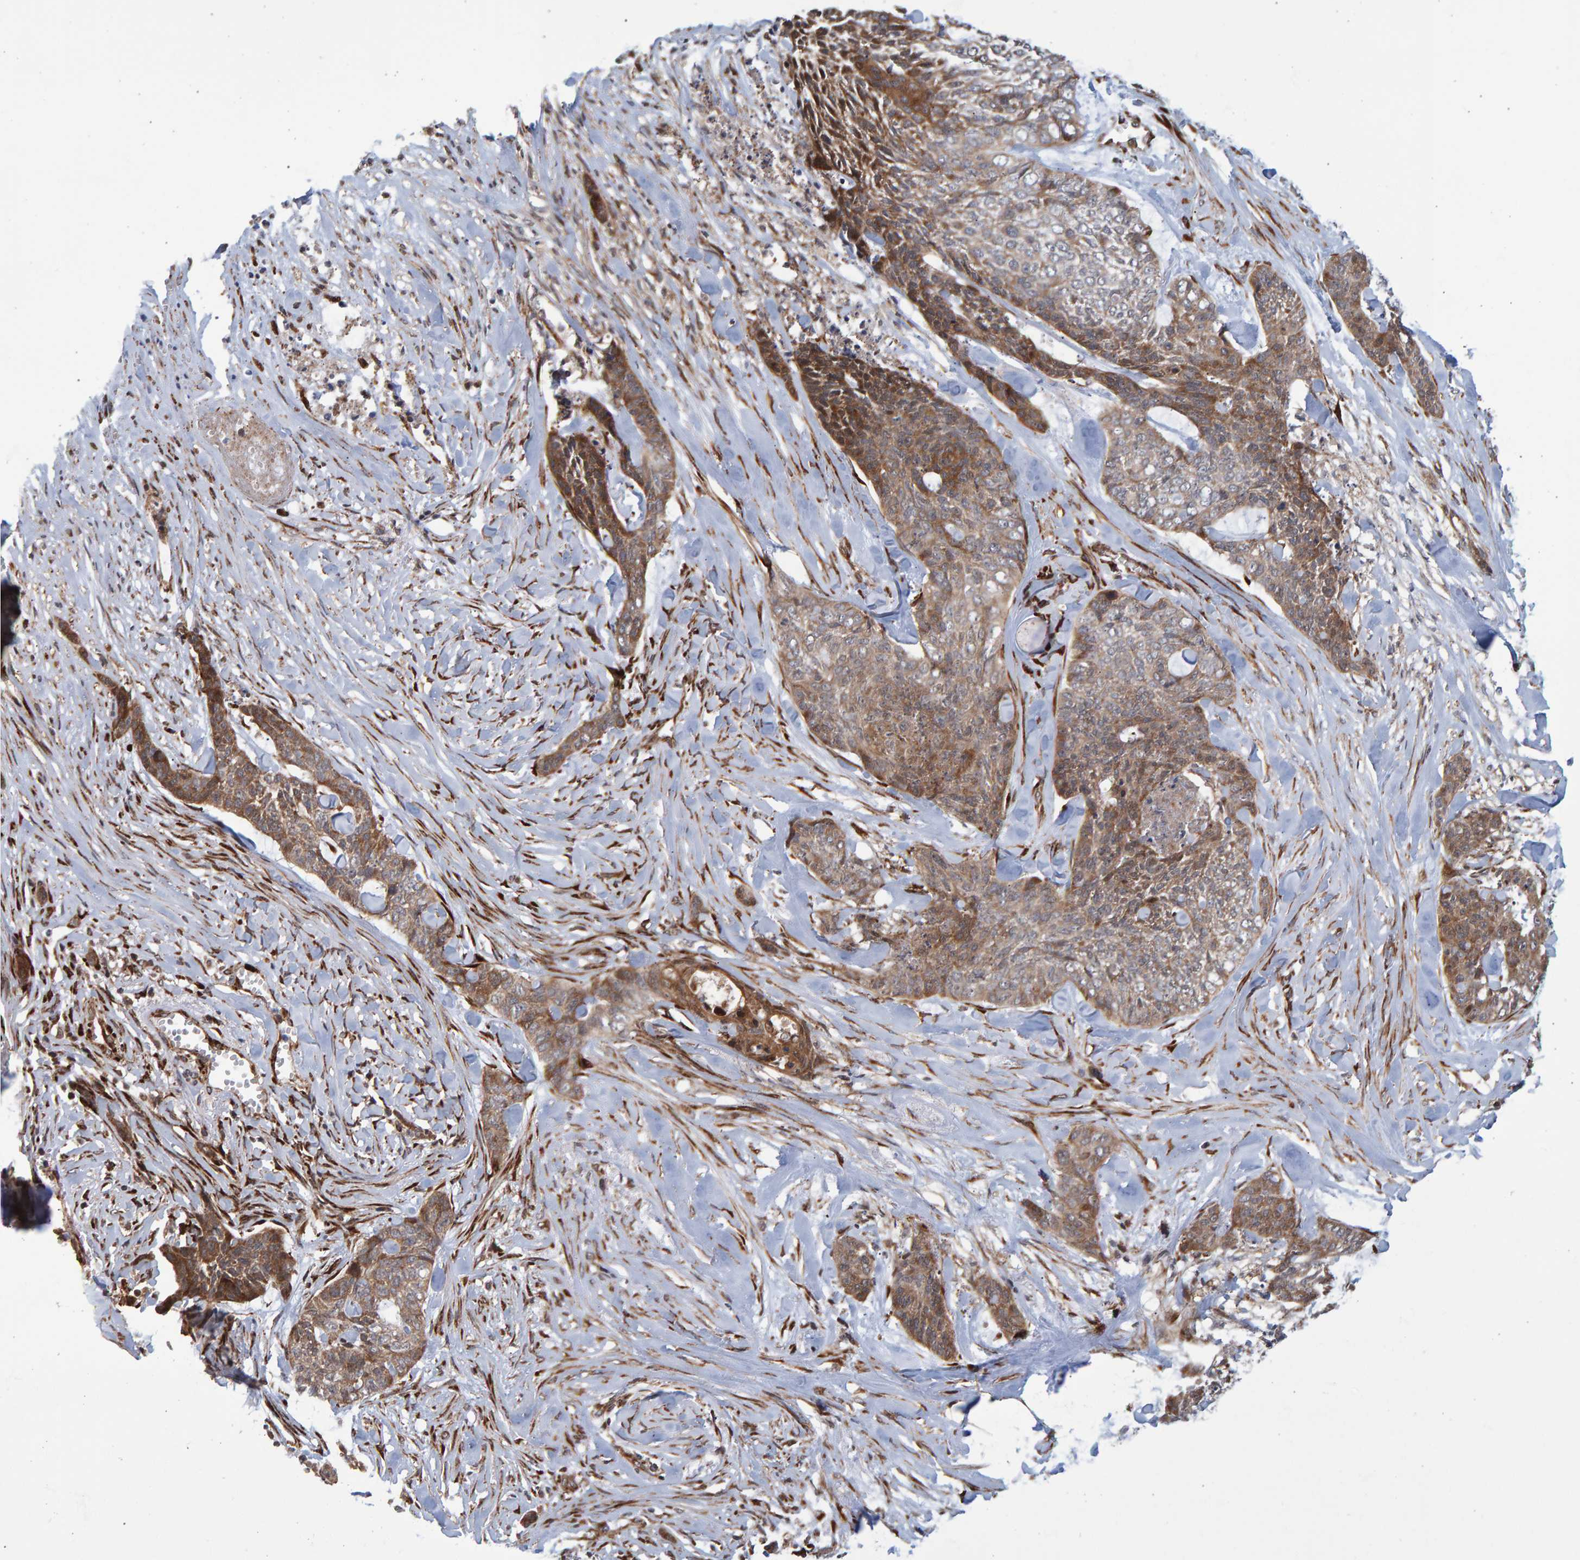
{"staining": {"intensity": "moderate", "quantity": ">75%", "location": "cytoplasmic/membranous"}, "tissue": "skin cancer", "cell_type": "Tumor cells", "image_type": "cancer", "snomed": [{"axis": "morphology", "description": "Basal cell carcinoma"}, {"axis": "topography", "description": "Skin"}], "caption": "High-power microscopy captured an immunohistochemistry (IHC) micrograph of skin basal cell carcinoma, revealing moderate cytoplasmic/membranous expression in about >75% of tumor cells.", "gene": "LRBA", "patient": {"sex": "female", "age": 64}}